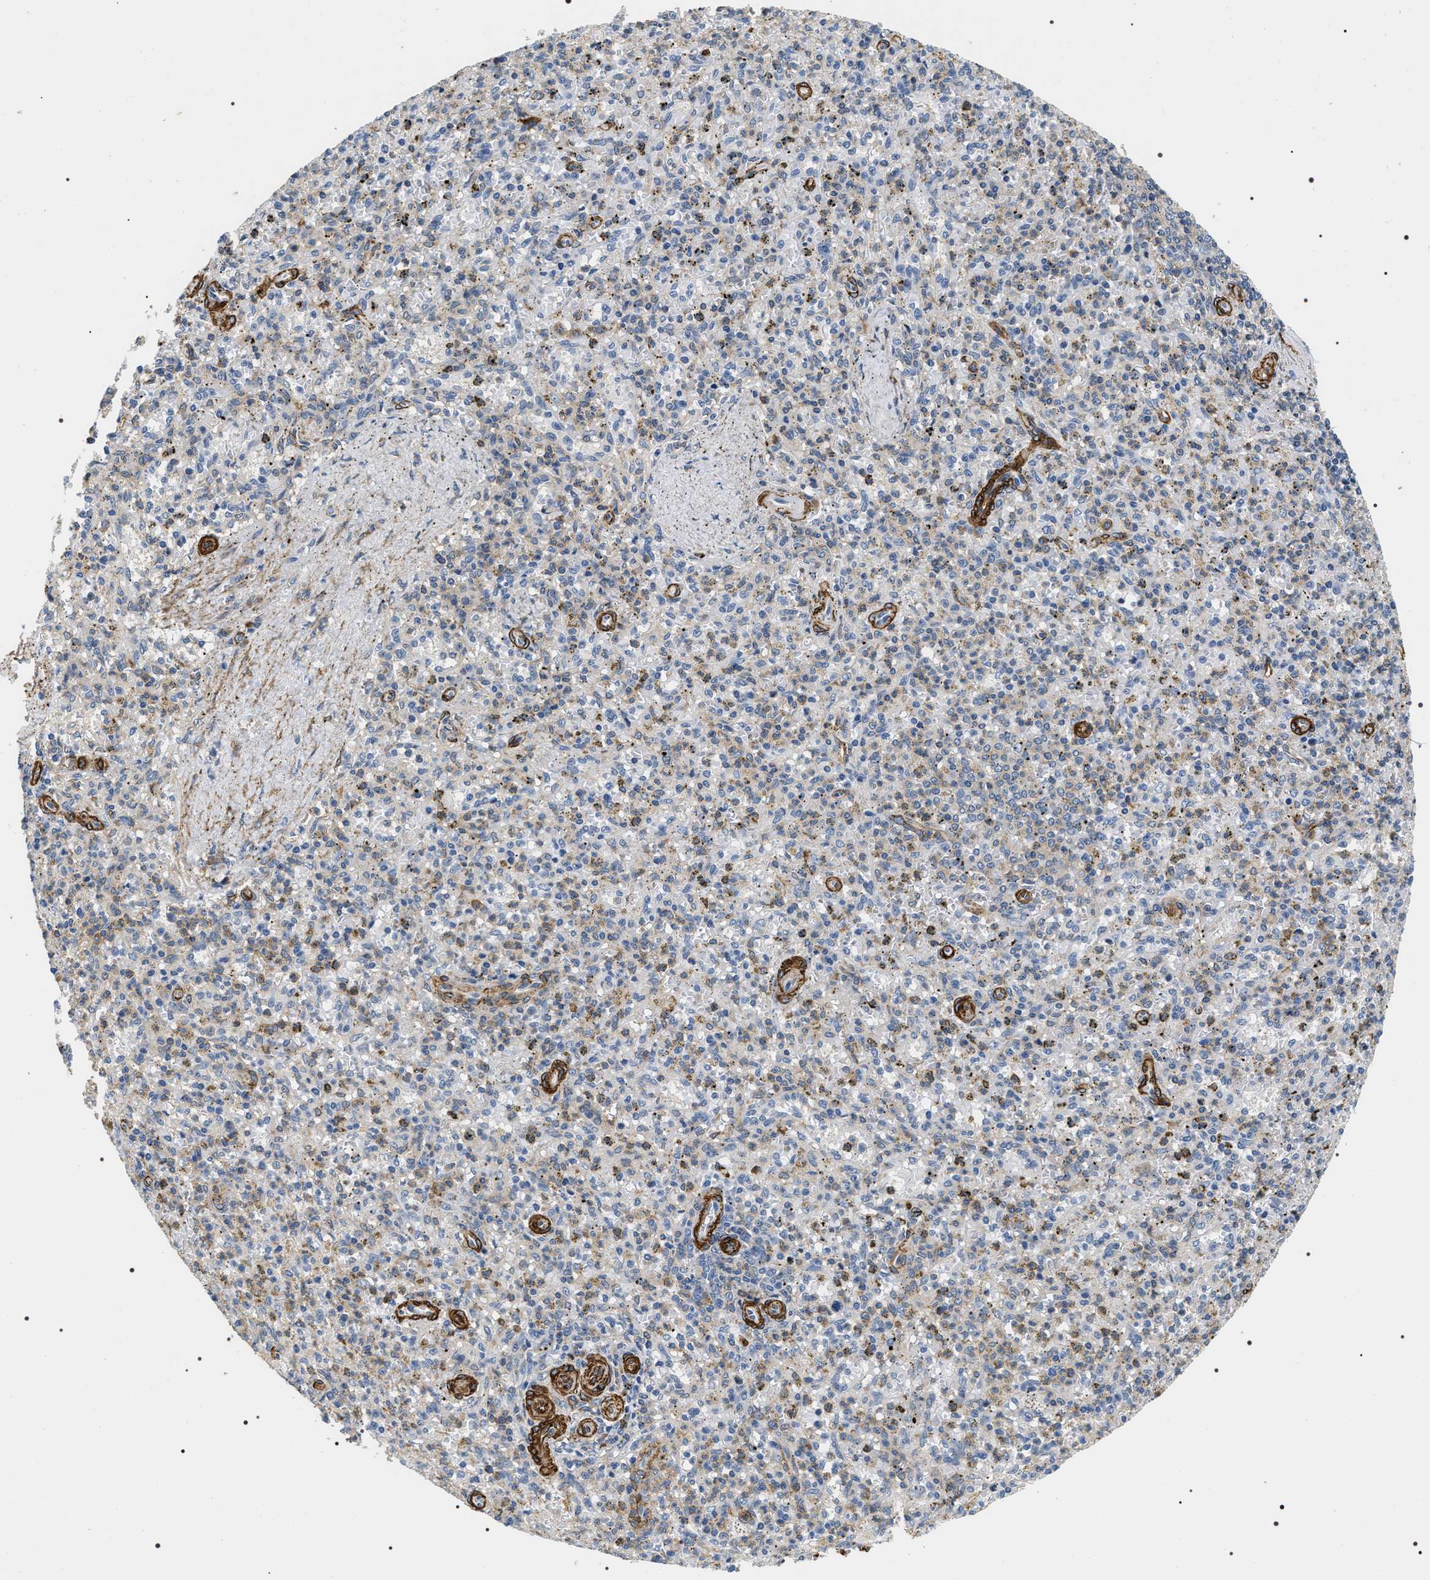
{"staining": {"intensity": "negative", "quantity": "none", "location": "none"}, "tissue": "spleen", "cell_type": "Cells in red pulp", "image_type": "normal", "snomed": [{"axis": "morphology", "description": "Normal tissue, NOS"}, {"axis": "topography", "description": "Spleen"}], "caption": "The photomicrograph exhibits no staining of cells in red pulp in unremarkable spleen.", "gene": "ZC3HAV1L", "patient": {"sex": "male", "age": 72}}